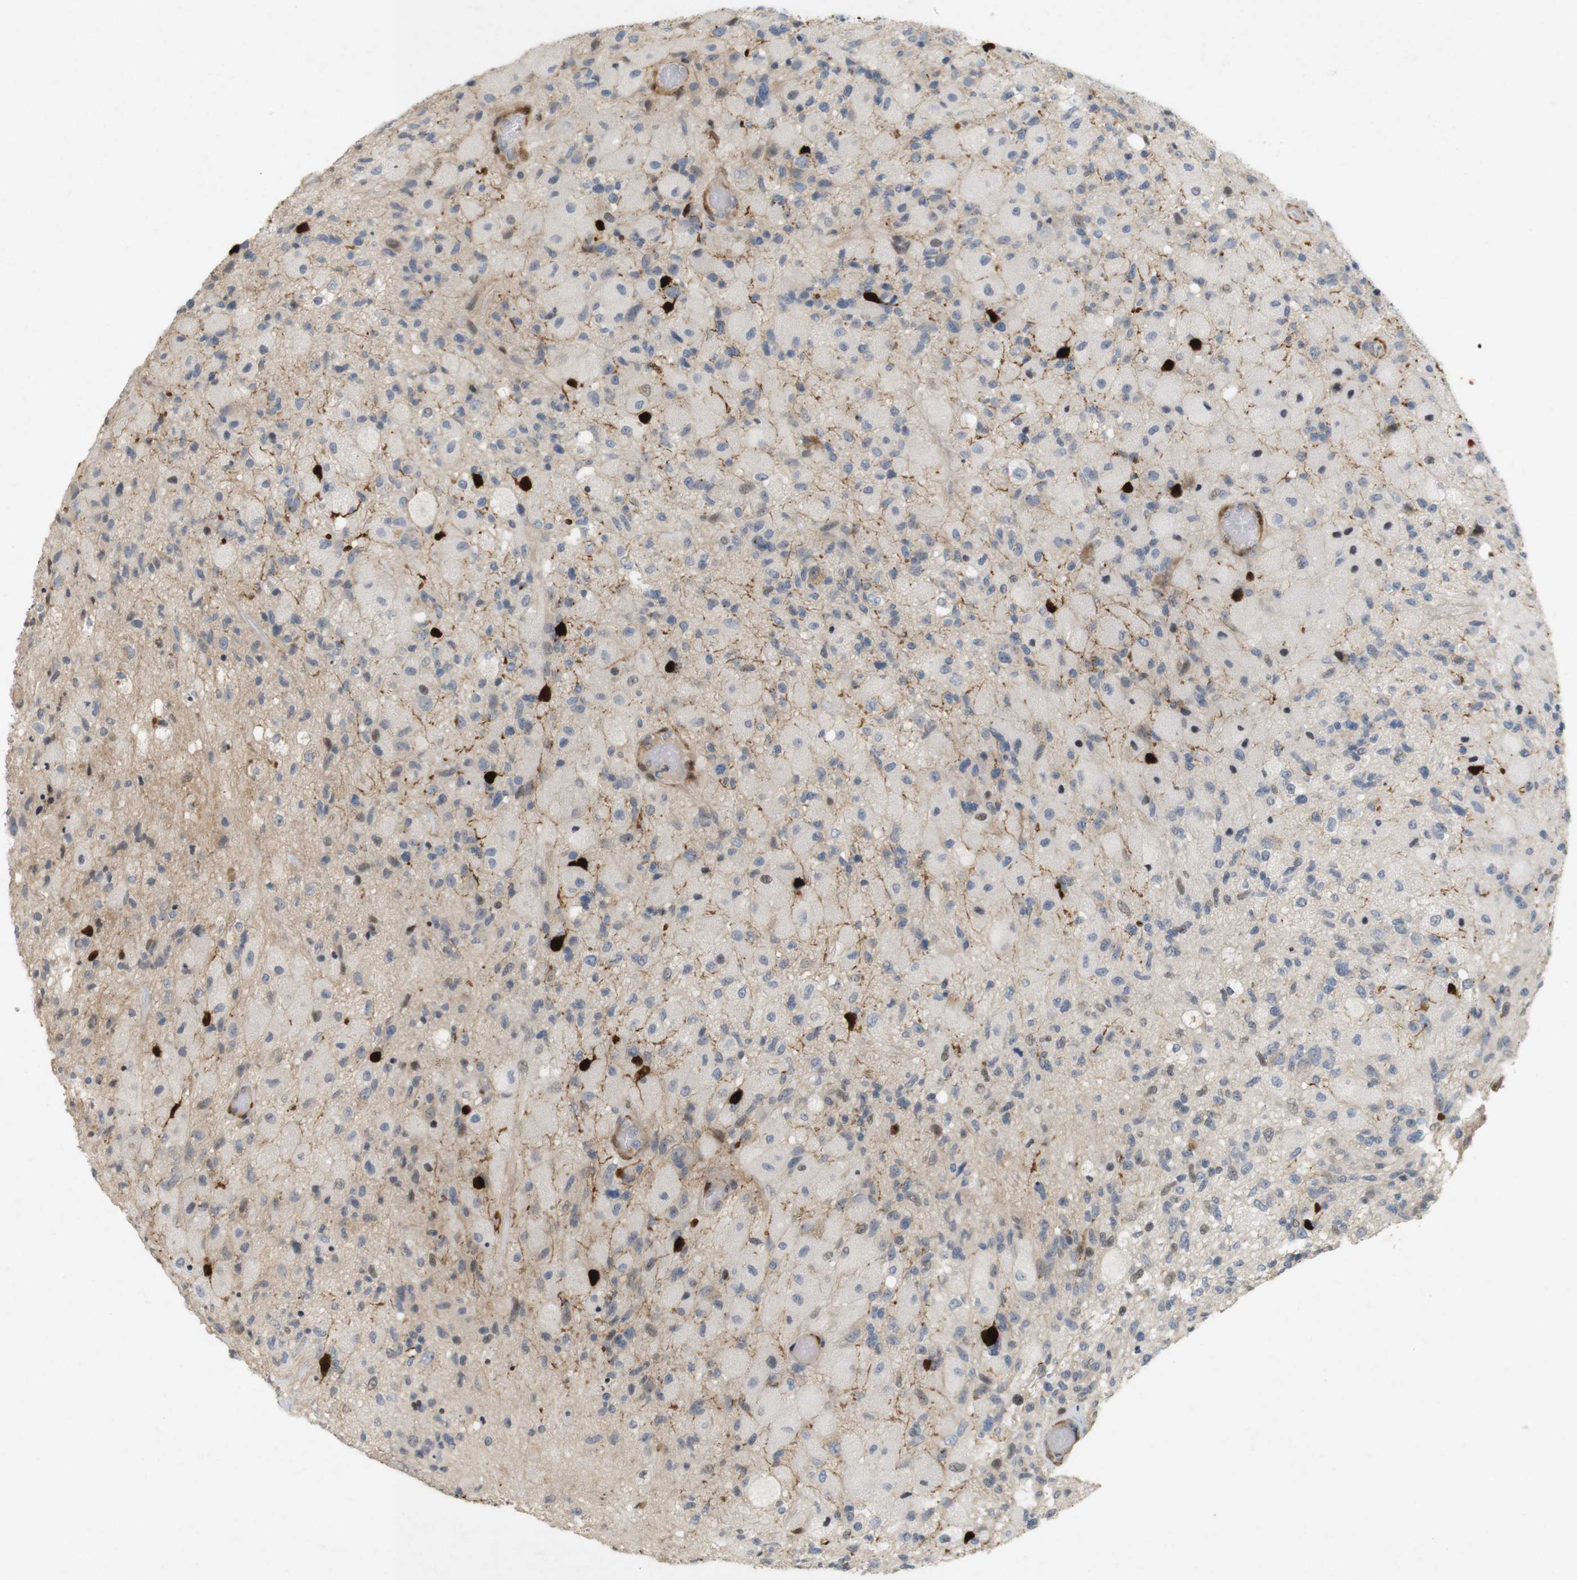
{"staining": {"intensity": "negative", "quantity": "none", "location": "none"}, "tissue": "glioma", "cell_type": "Tumor cells", "image_type": "cancer", "snomed": [{"axis": "morphology", "description": "Normal tissue, NOS"}, {"axis": "morphology", "description": "Glioma, malignant, High grade"}, {"axis": "topography", "description": "Cerebral cortex"}], "caption": "Tumor cells are negative for brown protein staining in glioma. (DAB immunohistochemistry (IHC) visualized using brightfield microscopy, high magnification).", "gene": "PPP1R14A", "patient": {"sex": "male", "age": 77}}